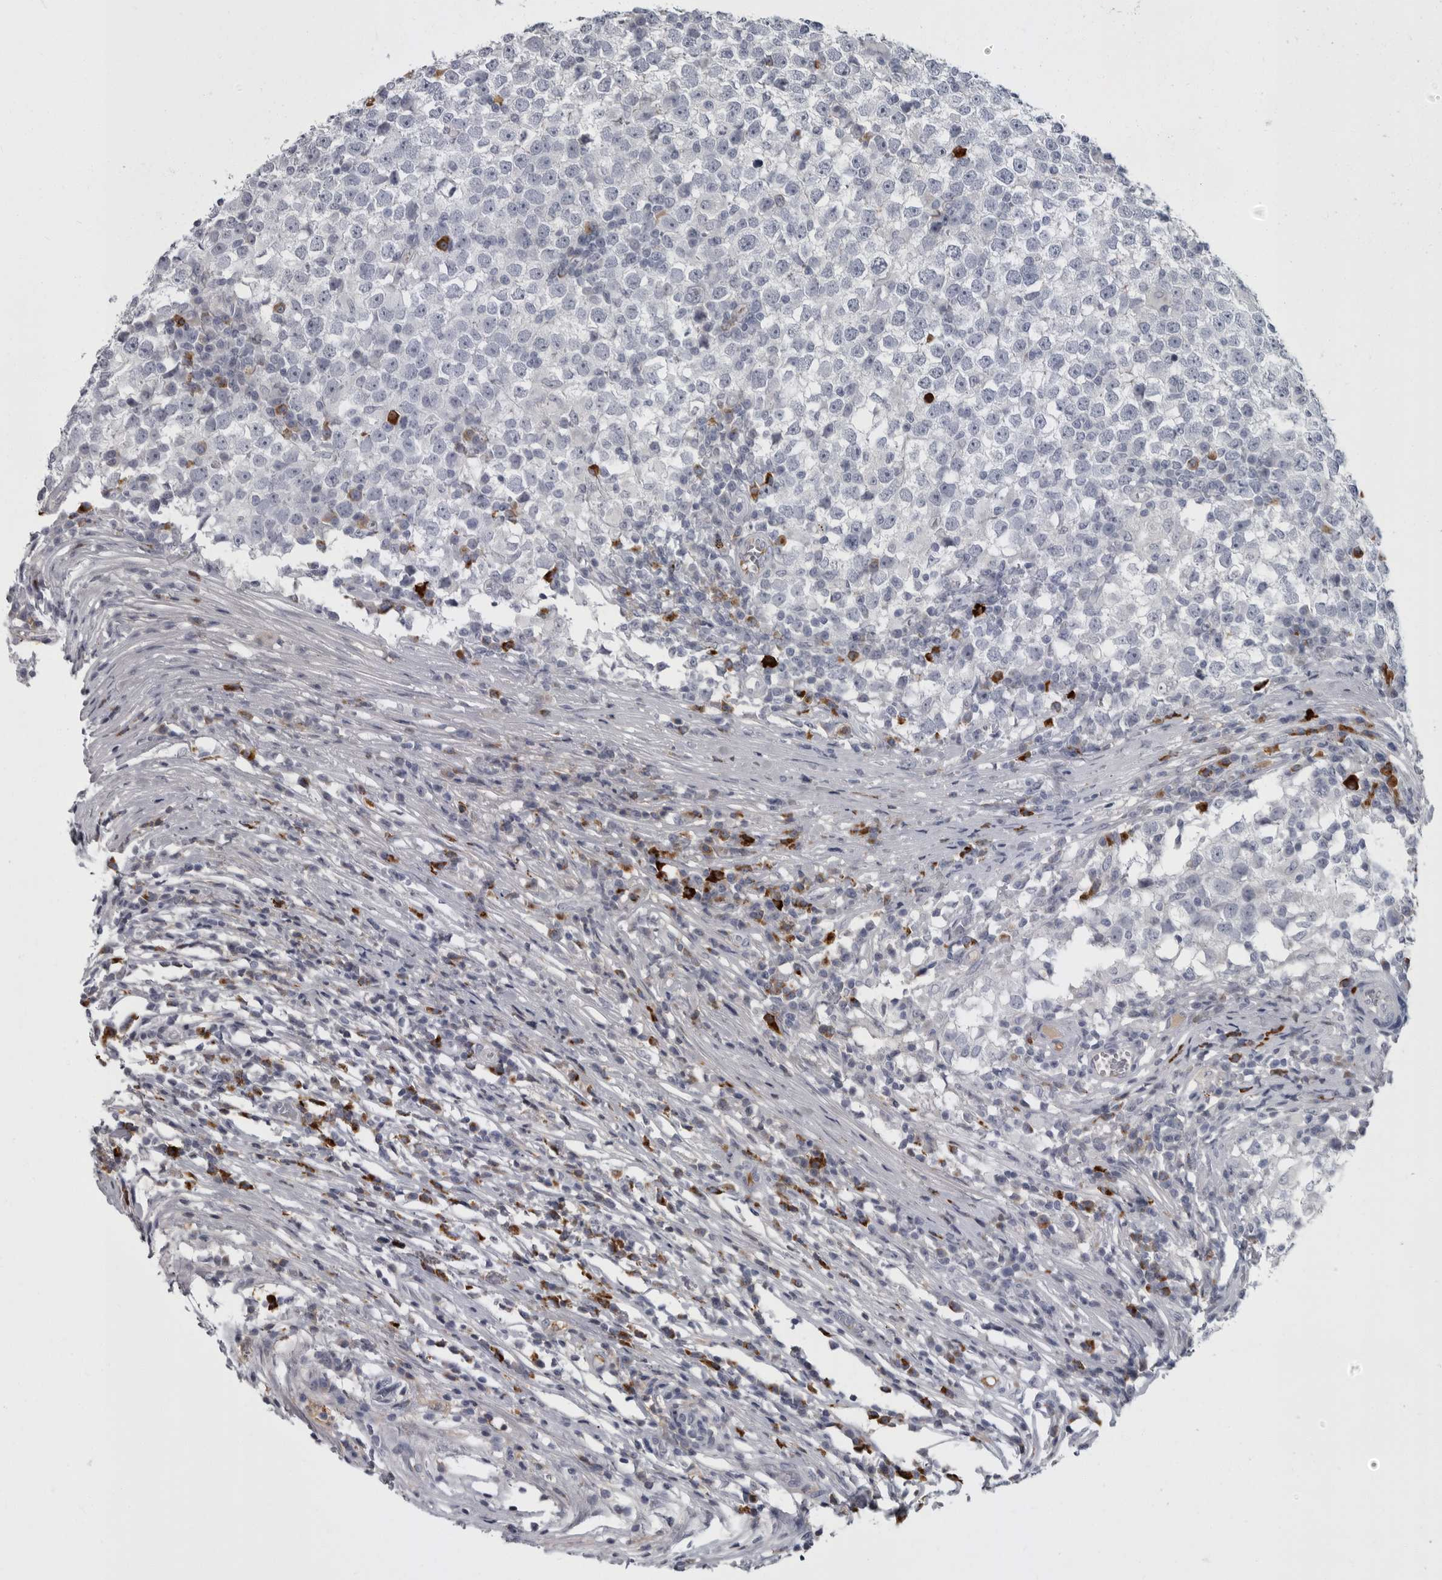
{"staining": {"intensity": "negative", "quantity": "none", "location": "none"}, "tissue": "testis cancer", "cell_type": "Tumor cells", "image_type": "cancer", "snomed": [{"axis": "morphology", "description": "Seminoma, NOS"}, {"axis": "topography", "description": "Testis"}], "caption": "DAB (3,3'-diaminobenzidine) immunohistochemical staining of seminoma (testis) demonstrates no significant staining in tumor cells. Nuclei are stained in blue.", "gene": "SLC25A39", "patient": {"sex": "male", "age": 65}}